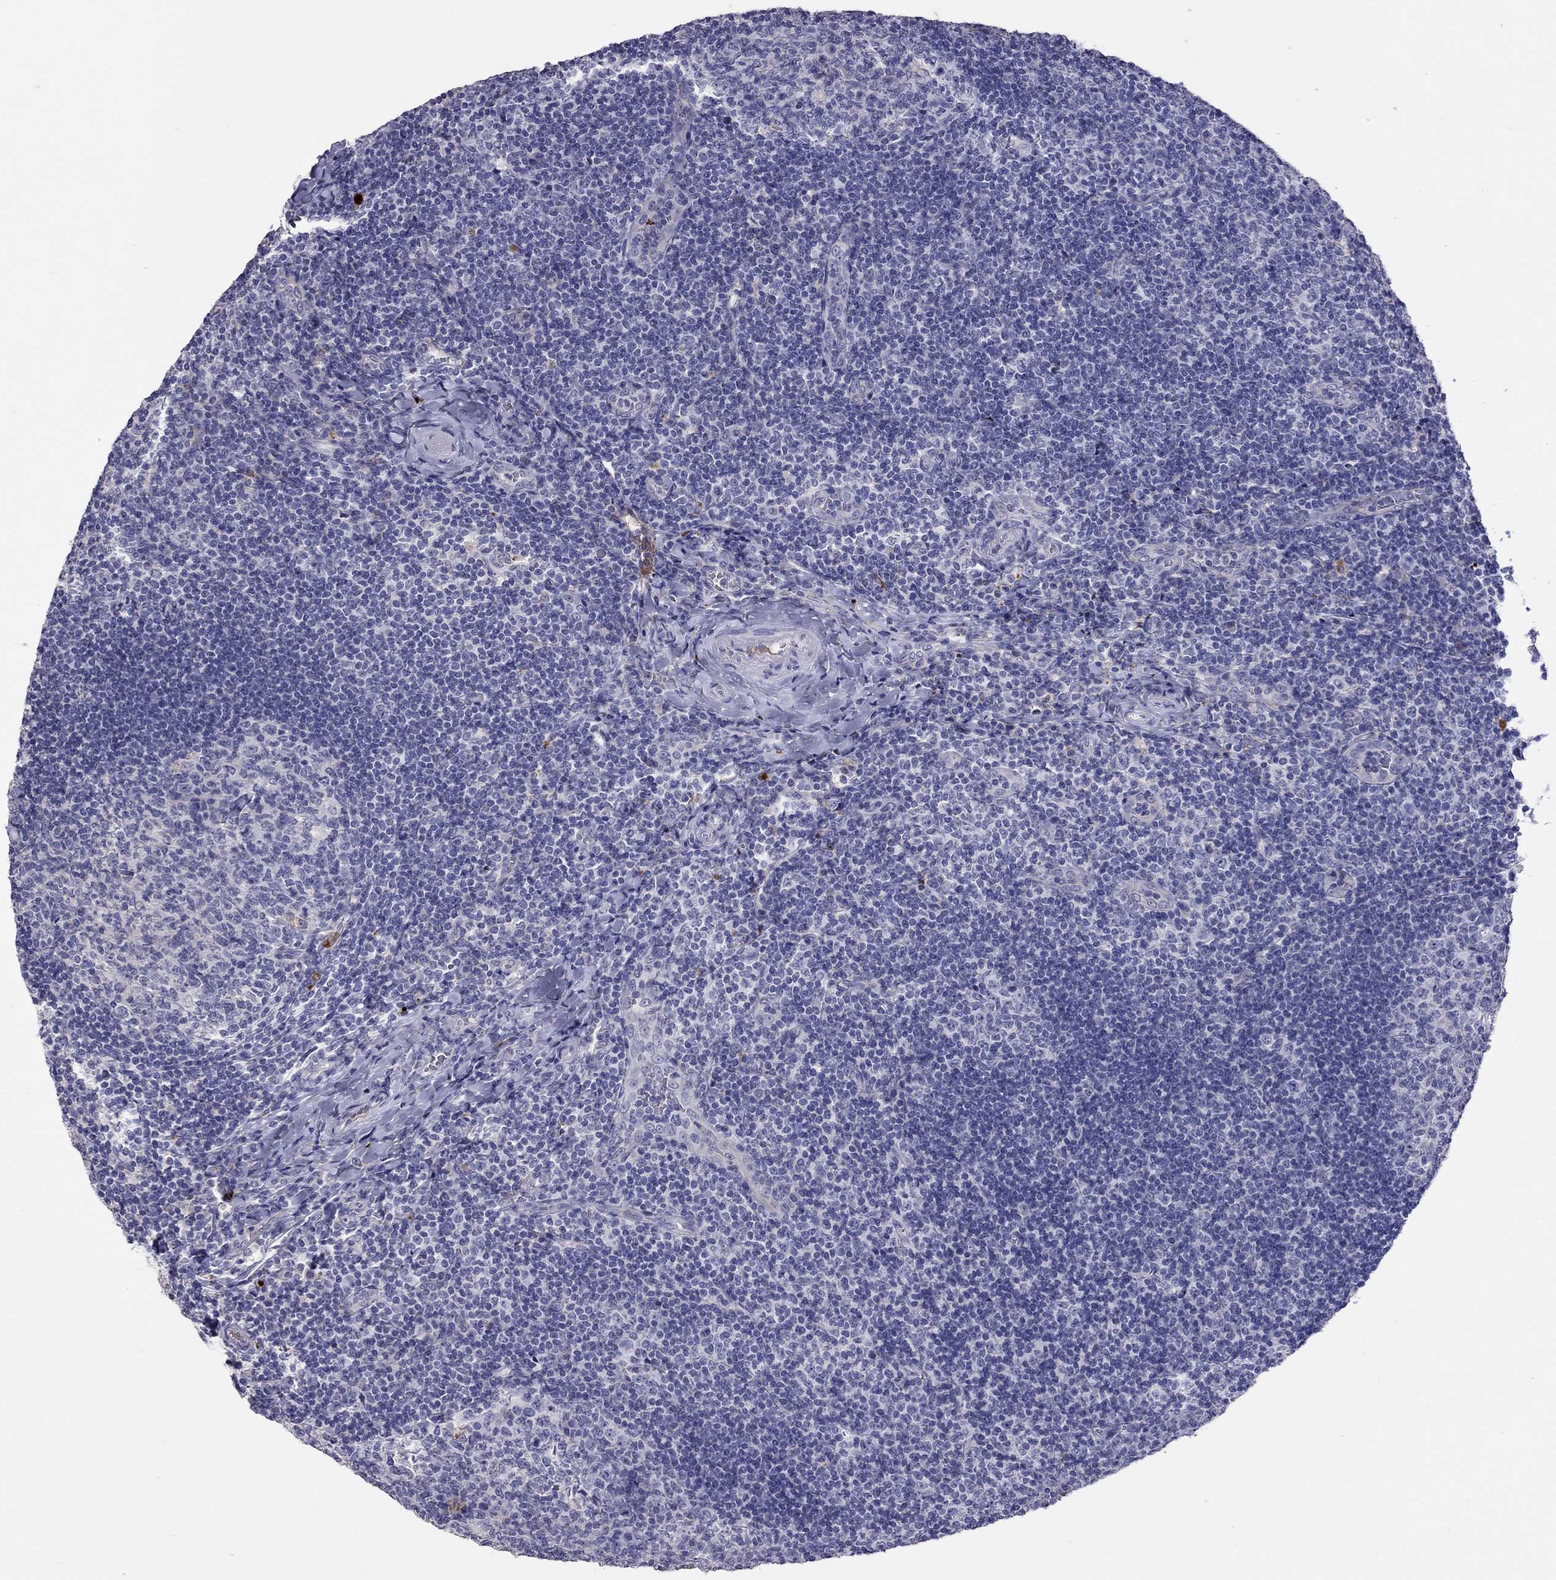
{"staining": {"intensity": "negative", "quantity": "none", "location": "none"}, "tissue": "tonsil", "cell_type": "Germinal center cells", "image_type": "normal", "snomed": [{"axis": "morphology", "description": "Normal tissue, NOS"}, {"axis": "topography", "description": "Tonsil"}], "caption": "Tonsil stained for a protein using IHC displays no positivity germinal center cells.", "gene": "SERPINA3", "patient": {"sex": "male", "age": 17}}